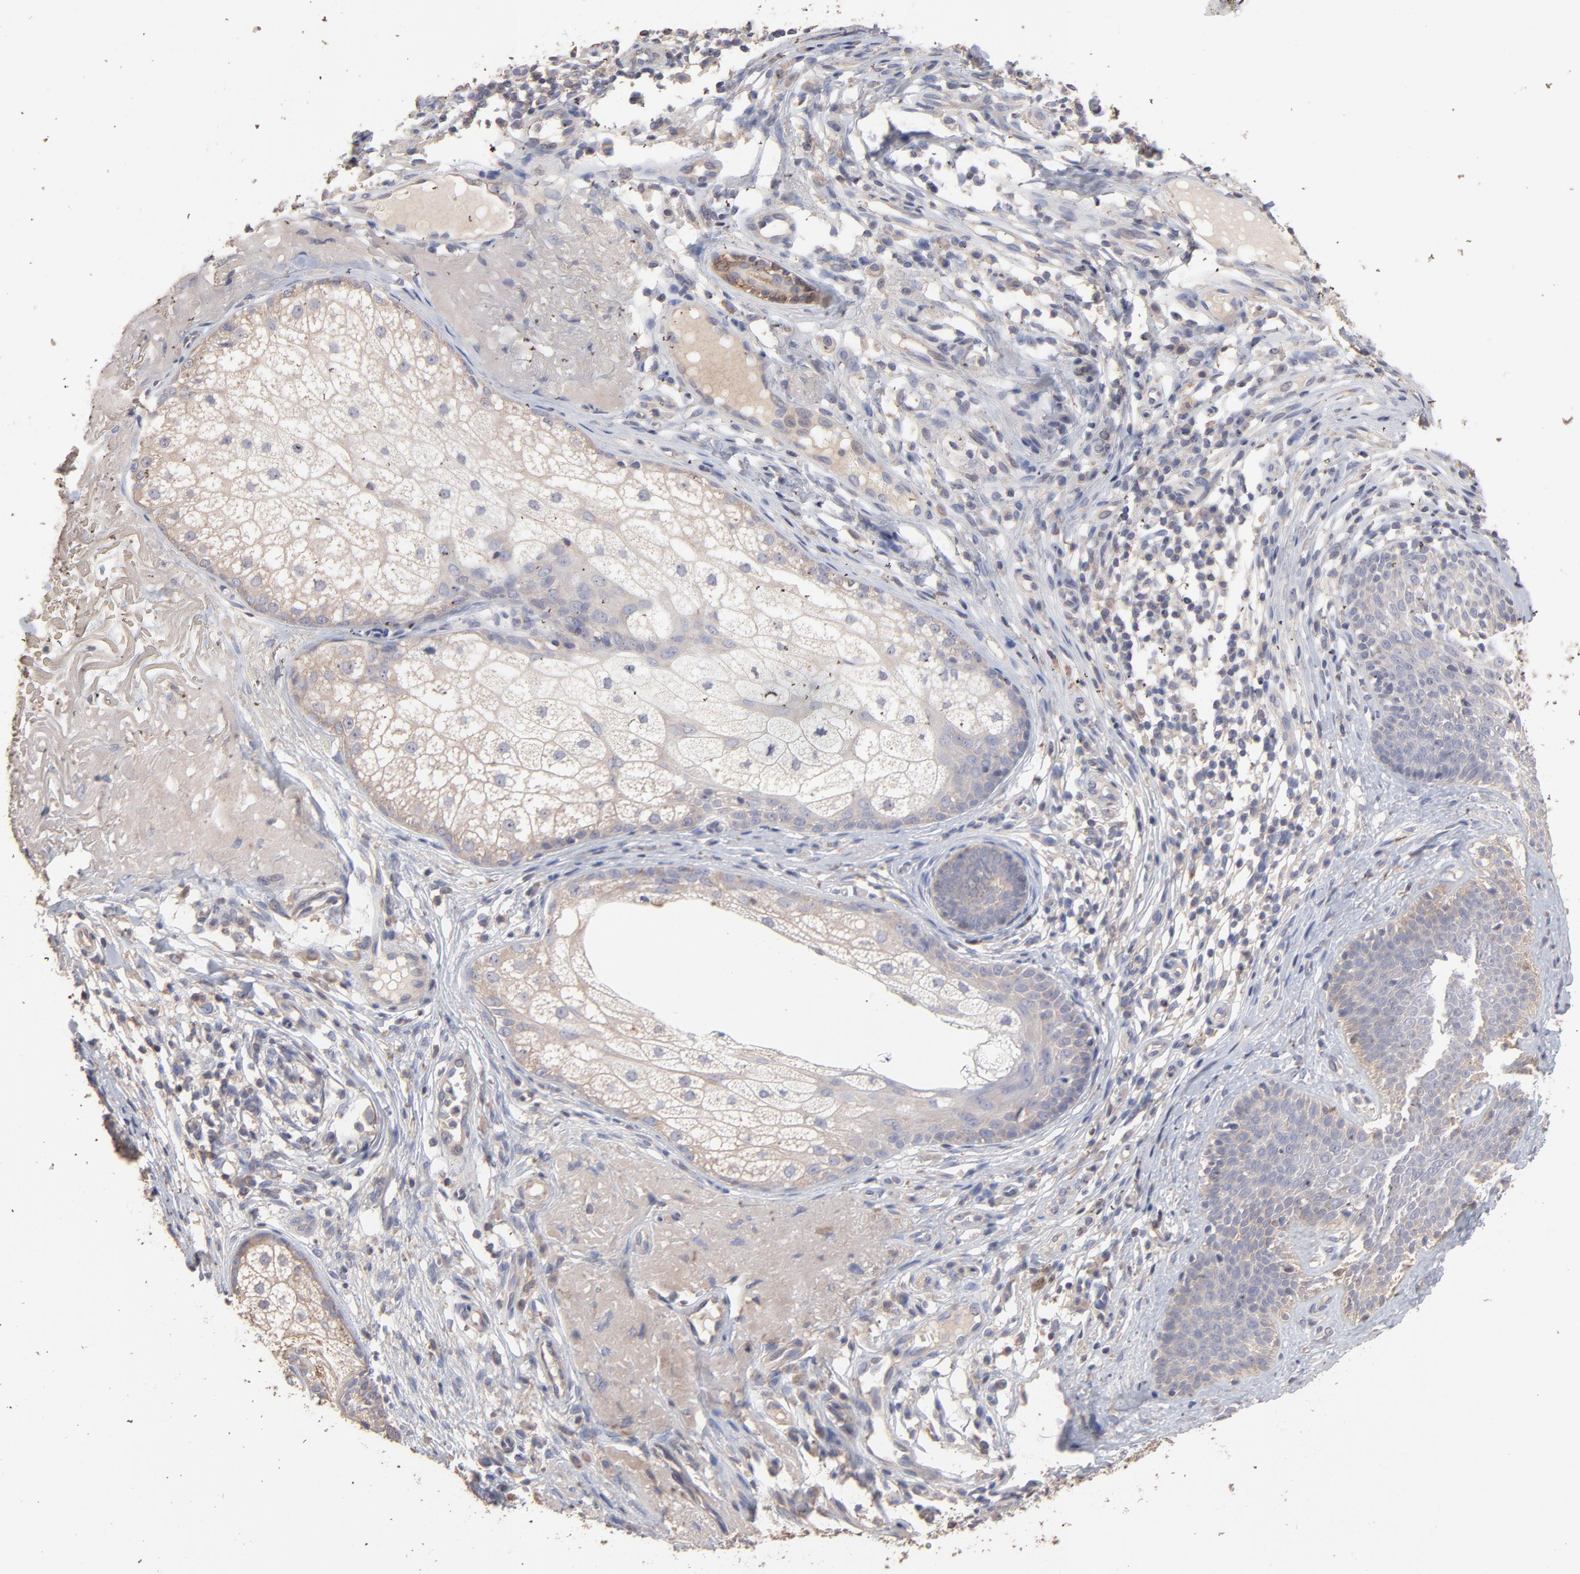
{"staining": {"intensity": "weak", "quantity": ">75%", "location": "cytoplasmic/membranous"}, "tissue": "skin cancer", "cell_type": "Tumor cells", "image_type": "cancer", "snomed": [{"axis": "morphology", "description": "Basal cell carcinoma"}, {"axis": "topography", "description": "Skin"}], "caption": "A micrograph showing weak cytoplasmic/membranous staining in about >75% of tumor cells in skin cancer (basal cell carcinoma), as visualized by brown immunohistochemical staining.", "gene": "TANGO2", "patient": {"sex": "male", "age": 74}}